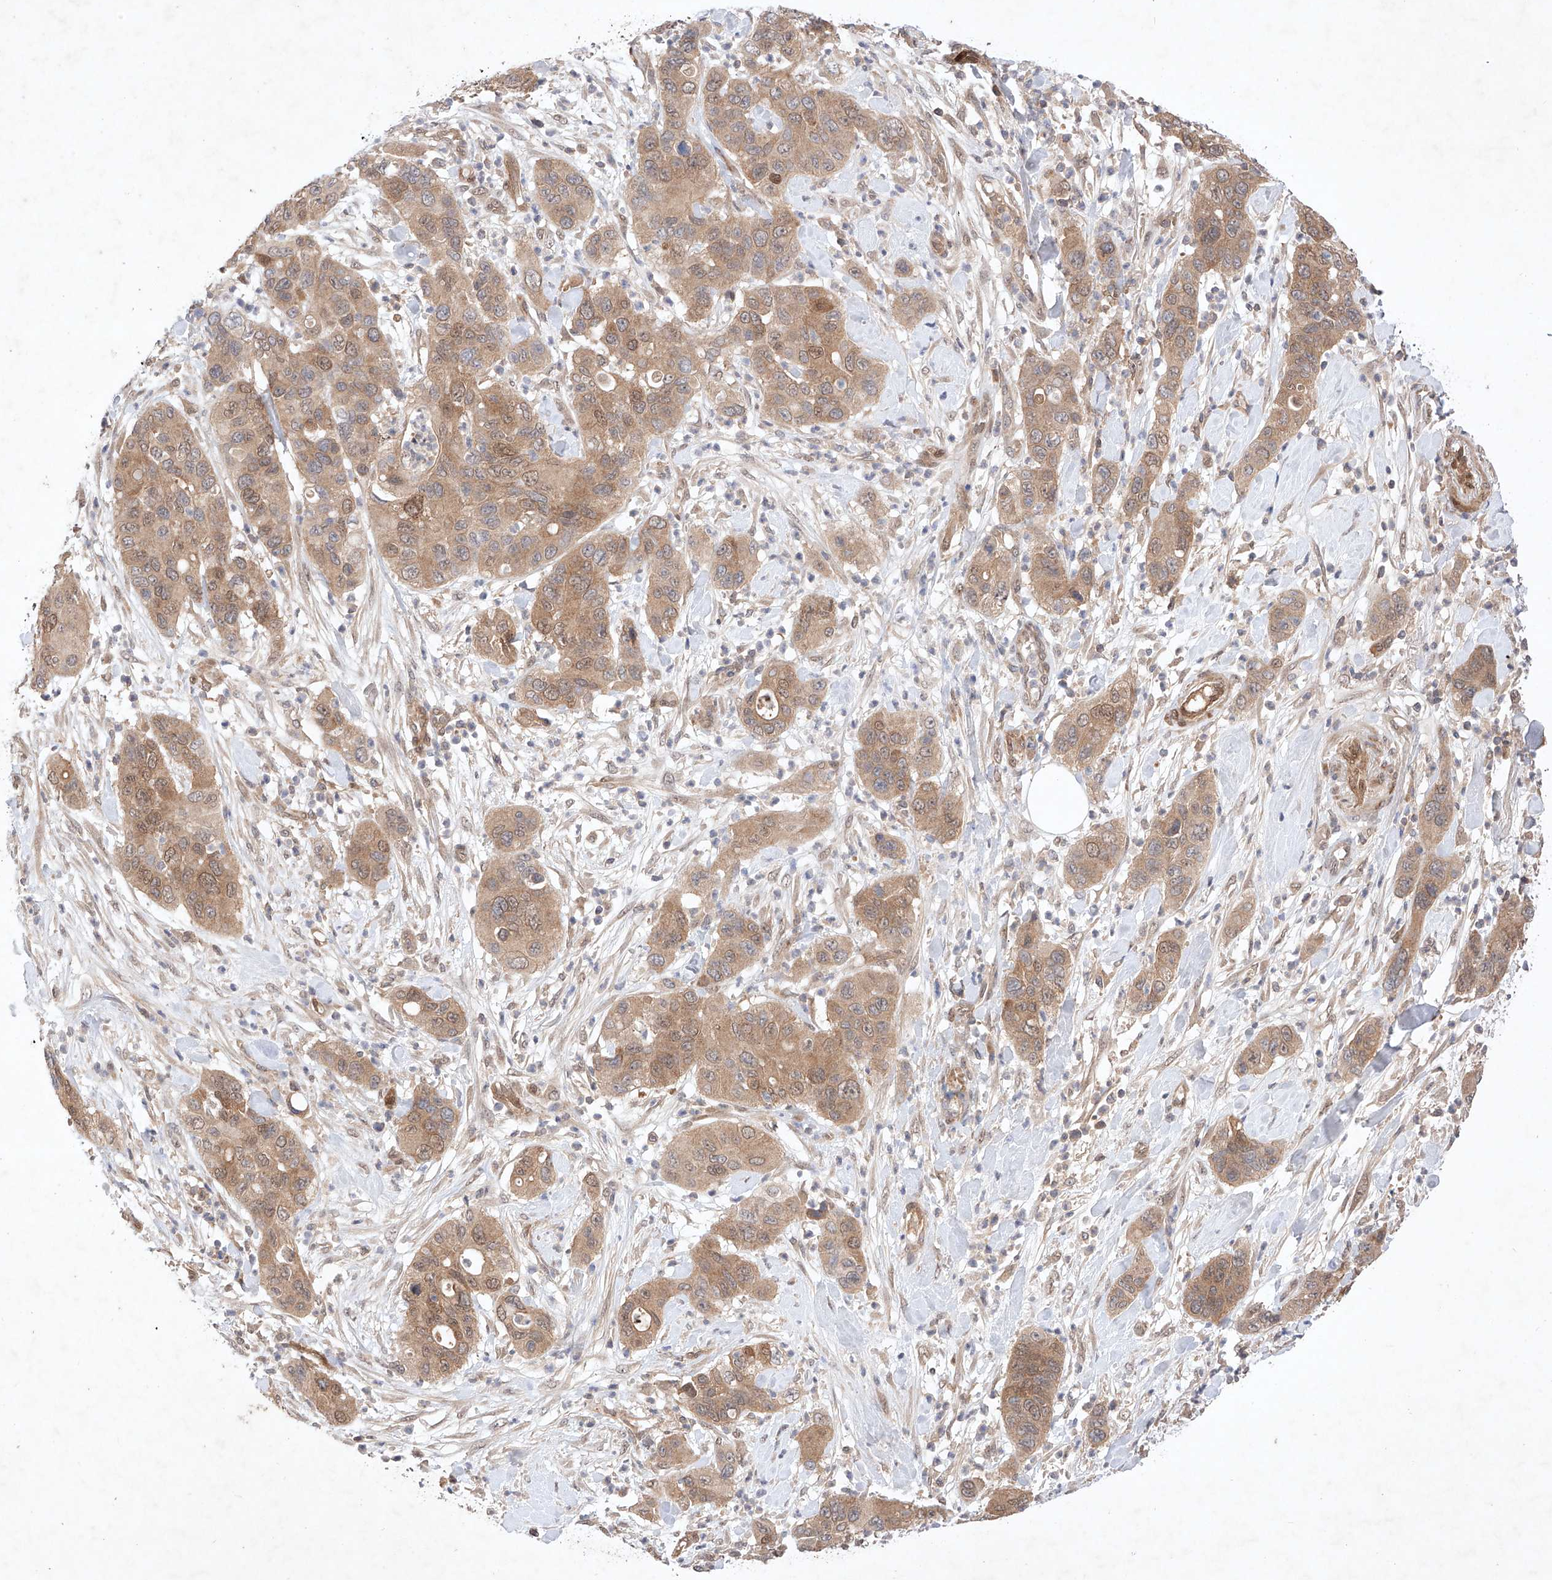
{"staining": {"intensity": "moderate", "quantity": ">75%", "location": "cytoplasmic/membranous,nuclear"}, "tissue": "pancreatic cancer", "cell_type": "Tumor cells", "image_type": "cancer", "snomed": [{"axis": "morphology", "description": "Adenocarcinoma, NOS"}, {"axis": "topography", "description": "Pancreas"}], "caption": "Pancreatic adenocarcinoma stained with a protein marker demonstrates moderate staining in tumor cells.", "gene": "ZNF124", "patient": {"sex": "female", "age": 71}}